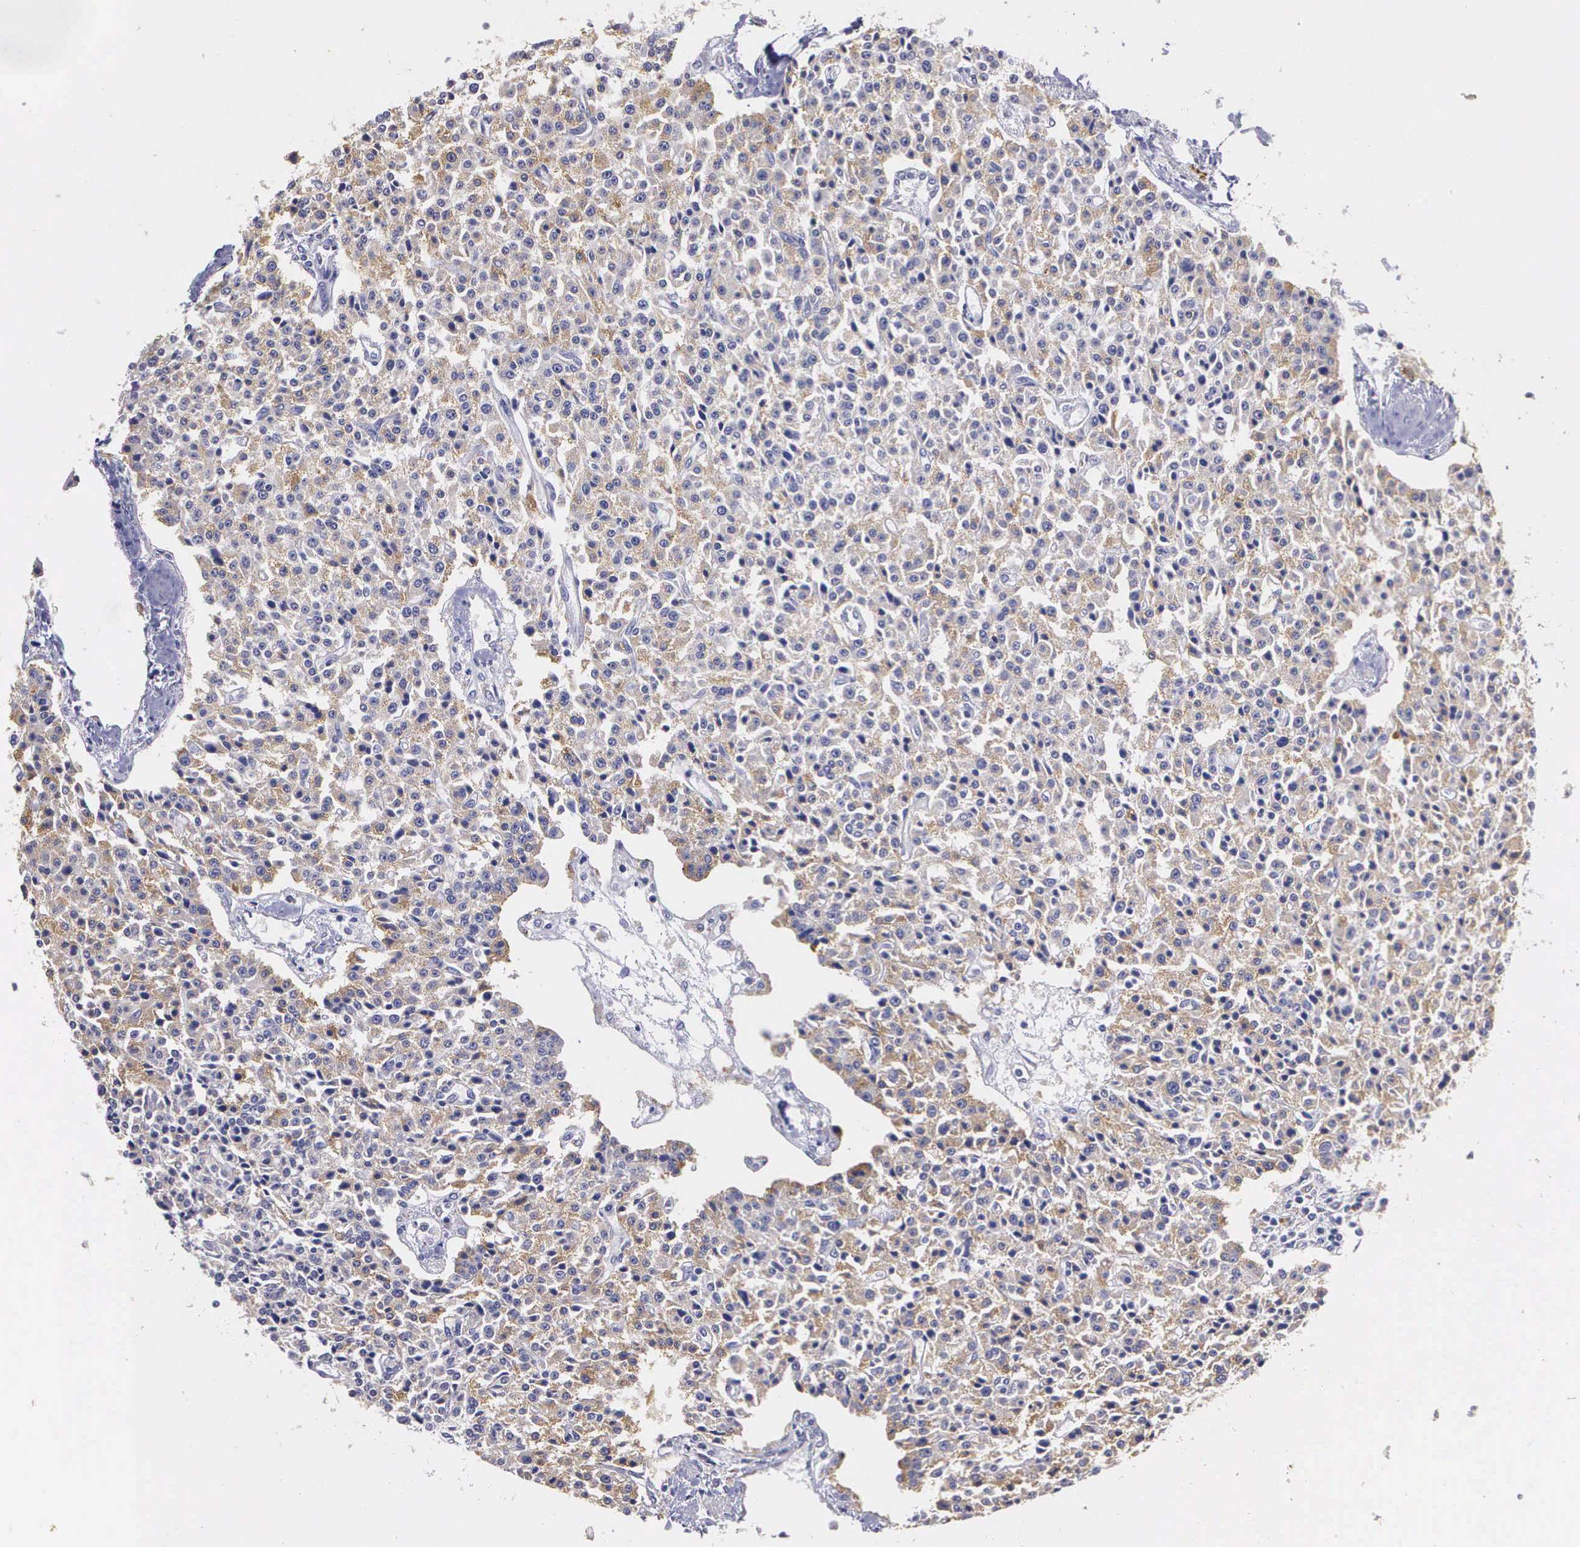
{"staining": {"intensity": "moderate", "quantity": ">75%", "location": "cytoplasmic/membranous"}, "tissue": "carcinoid", "cell_type": "Tumor cells", "image_type": "cancer", "snomed": [{"axis": "morphology", "description": "Carcinoid, malignant, NOS"}, {"axis": "topography", "description": "Stomach"}], "caption": "Approximately >75% of tumor cells in human malignant carcinoid exhibit moderate cytoplasmic/membranous protein positivity as visualized by brown immunohistochemical staining.", "gene": "CRELD2", "patient": {"sex": "female", "age": 76}}